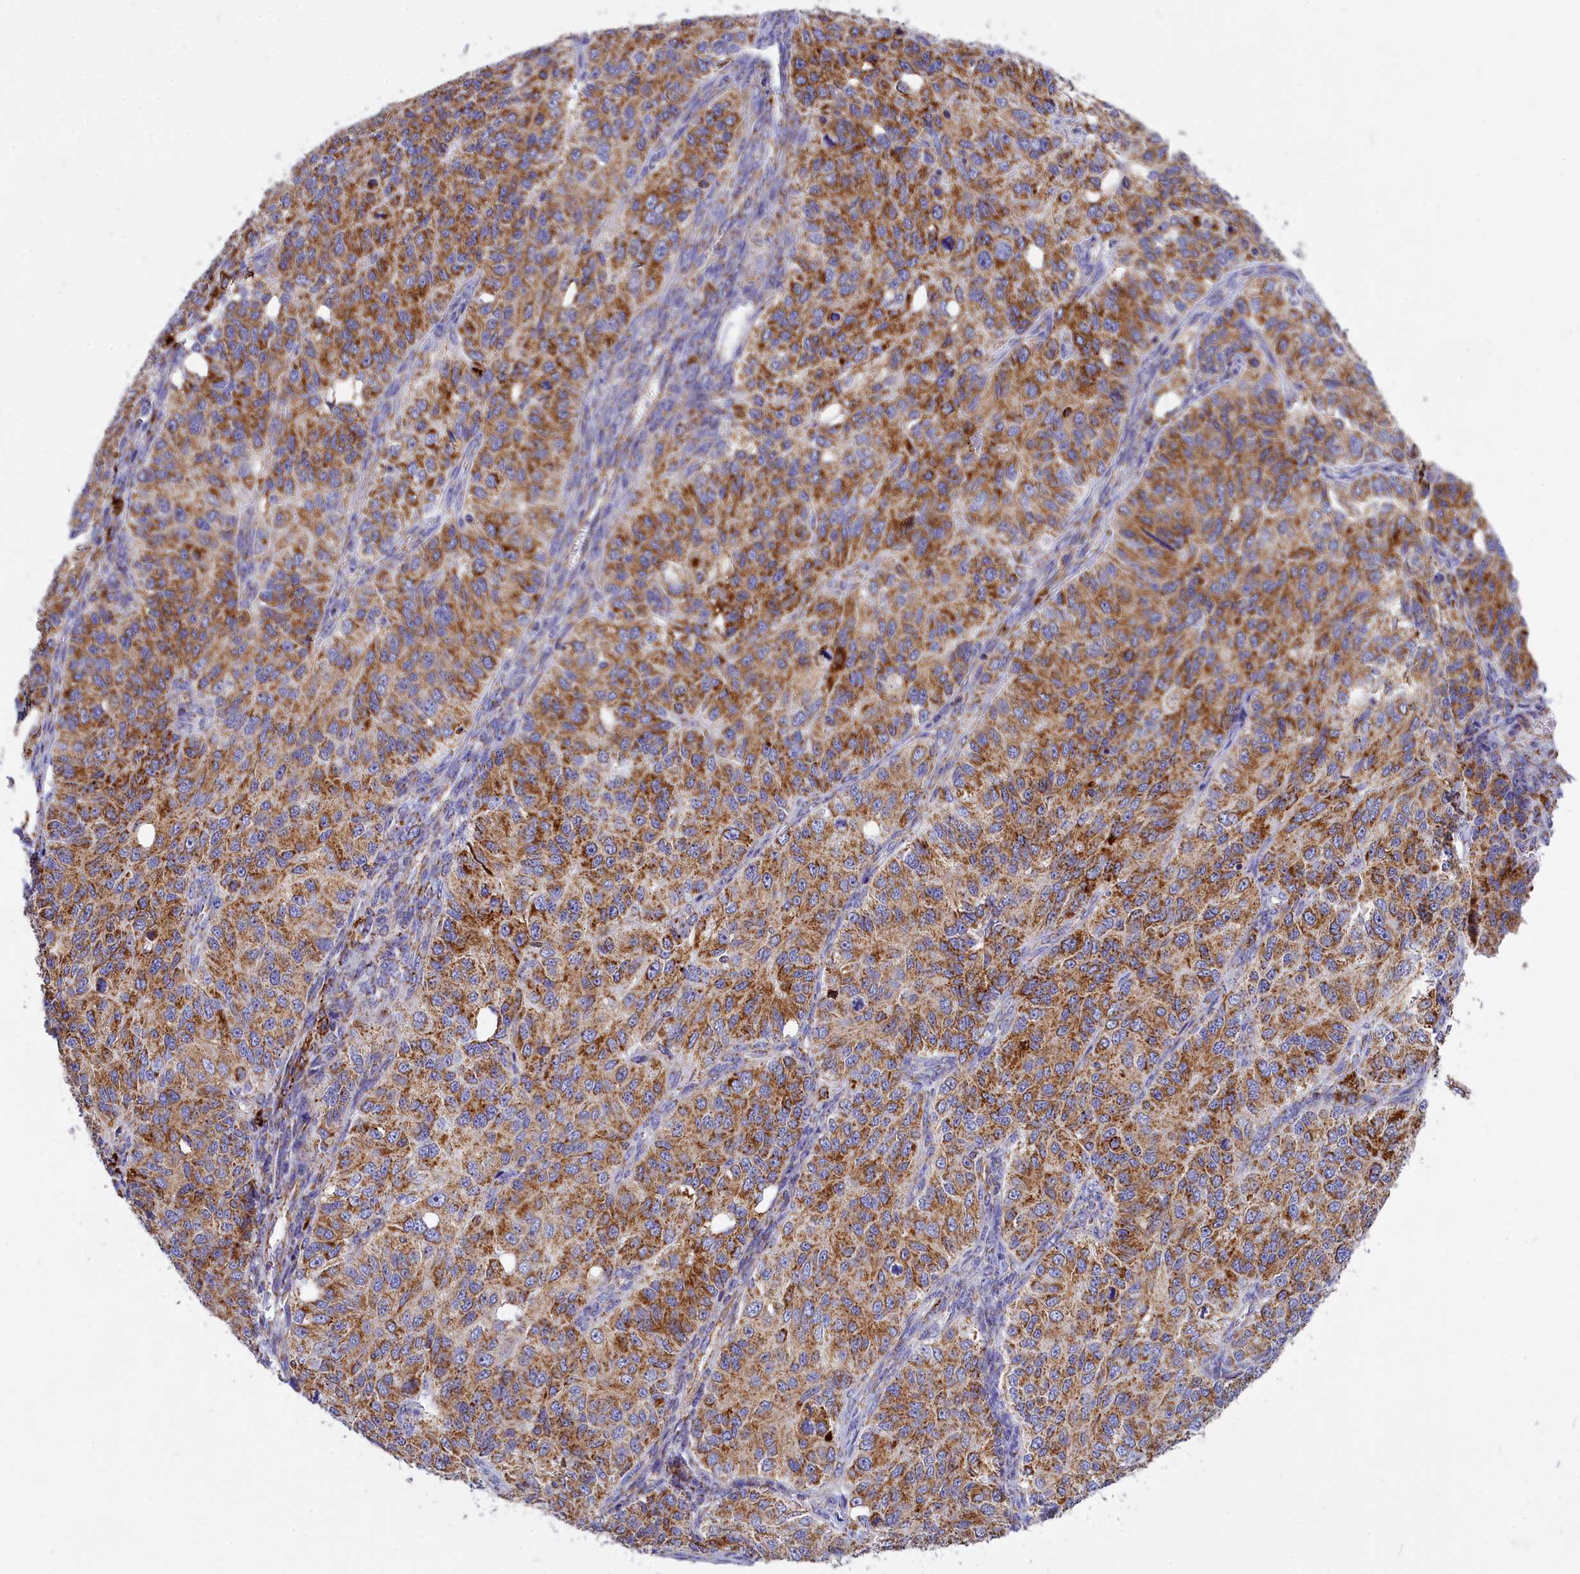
{"staining": {"intensity": "moderate", "quantity": ">75%", "location": "cytoplasmic/membranous"}, "tissue": "ovarian cancer", "cell_type": "Tumor cells", "image_type": "cancer", "snomed": [{"axis": "morphology", "description": "Carcinoma, endometroid"}, {"axis": "topography", "description": "Ovary"}], "caption": "Moderate cytoplasmic/membranous positivity for a protein is seen in approximately >75% of tumor cells of endometroid carcinoma (ovarian) using immunohistochemistry.", "gene": "VDAC2", "patient": {"sex": "female", "age": 51}}